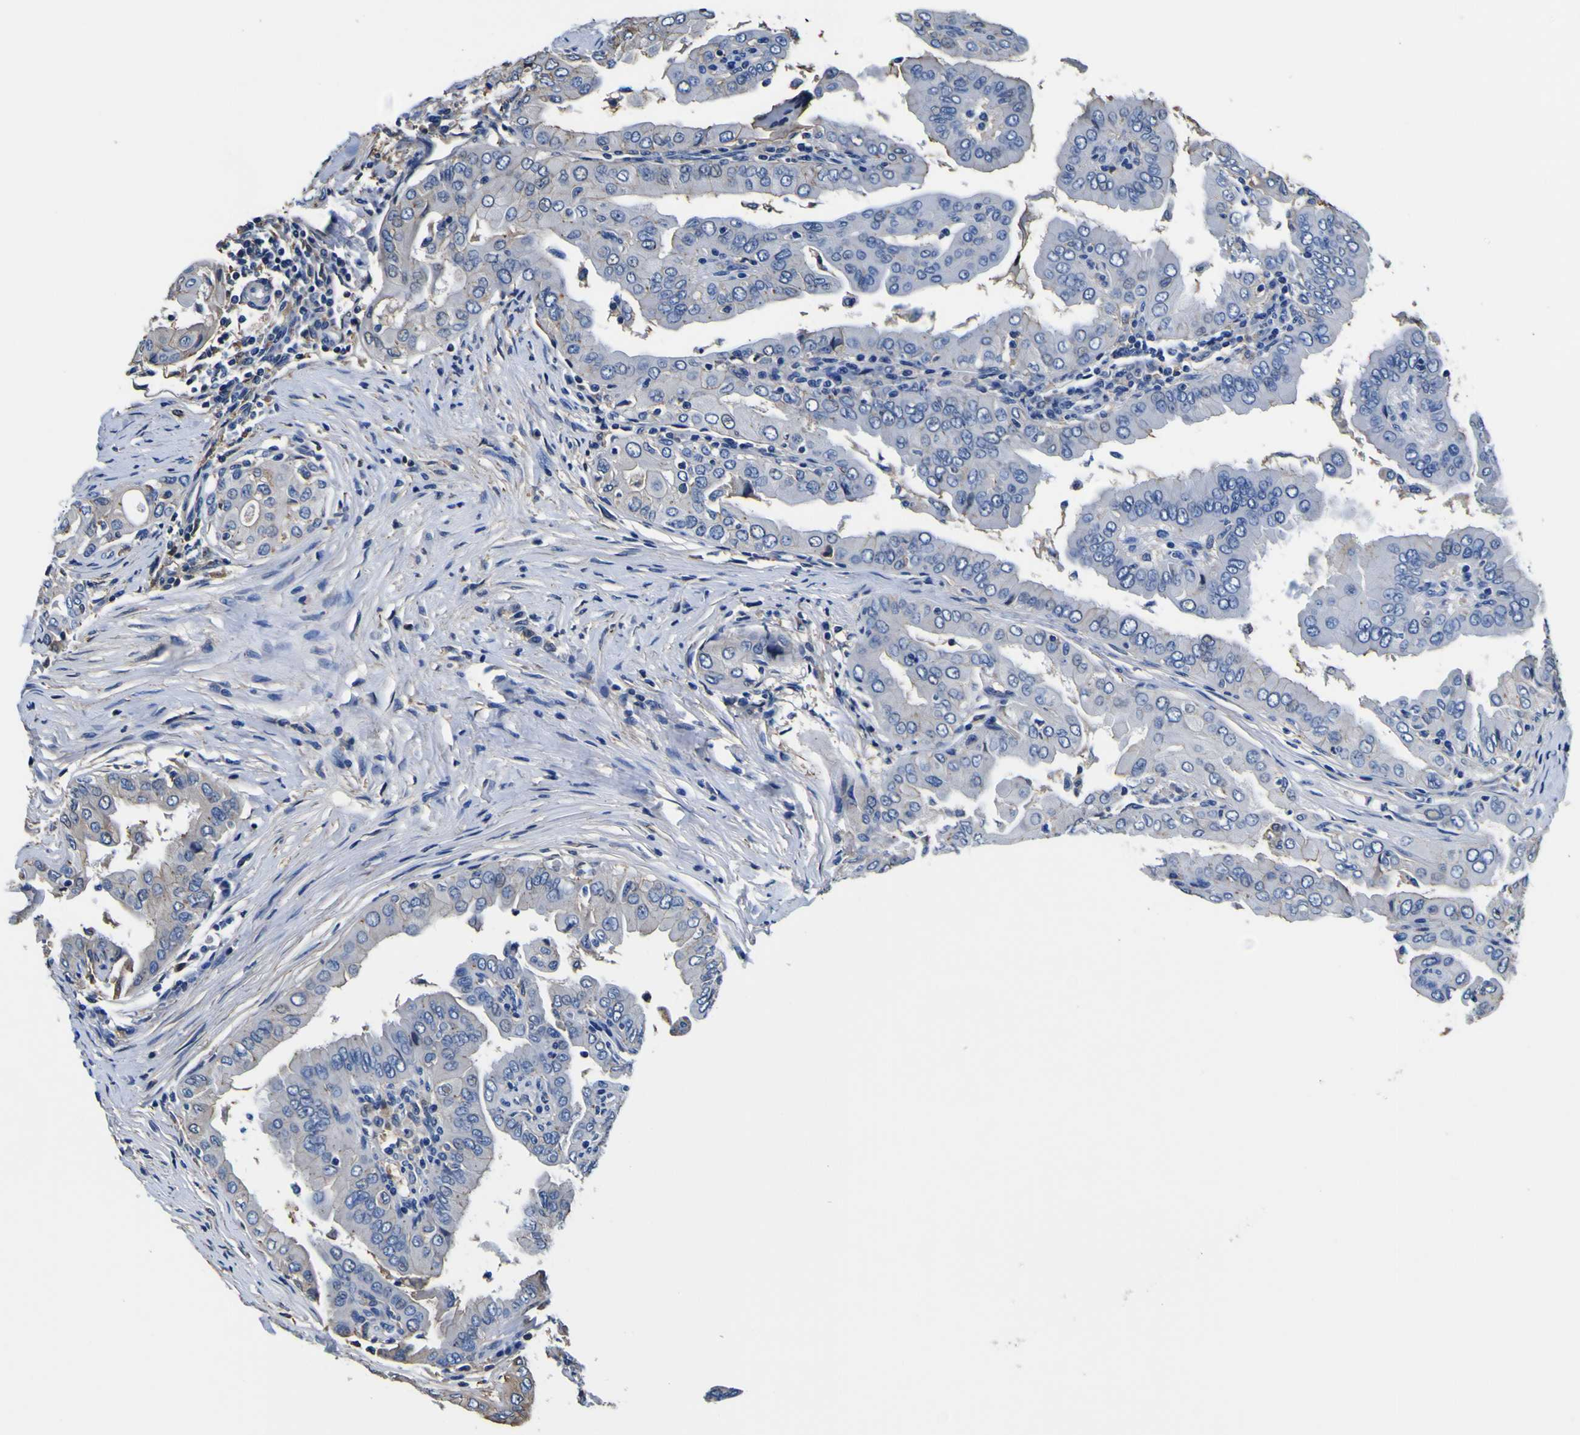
{"staining": {"intensity": "negative", "quantity": "none", "location": "none"}, "tissue": "thyroid cancer", "cell_type": "Tumor cells", "image_type": "cancer", "snomed": [{"axis": "morphology", "description": "Papillary adenocarcinoma, NOS"}, {"axis": "topography", "description": "Thyroid gland"}], "caption": "Immunohistochemistry of human thyroid cancer (papillary adenocarcinoma) displays no expression in tumor cells. (Brightfield microscopy of DAB (3,3'-diaminobenzidine) immunohistochemistry (IHC) at high magnification).", "gene": "PXDN", "patient": {"sex": "male", "age": 33}}